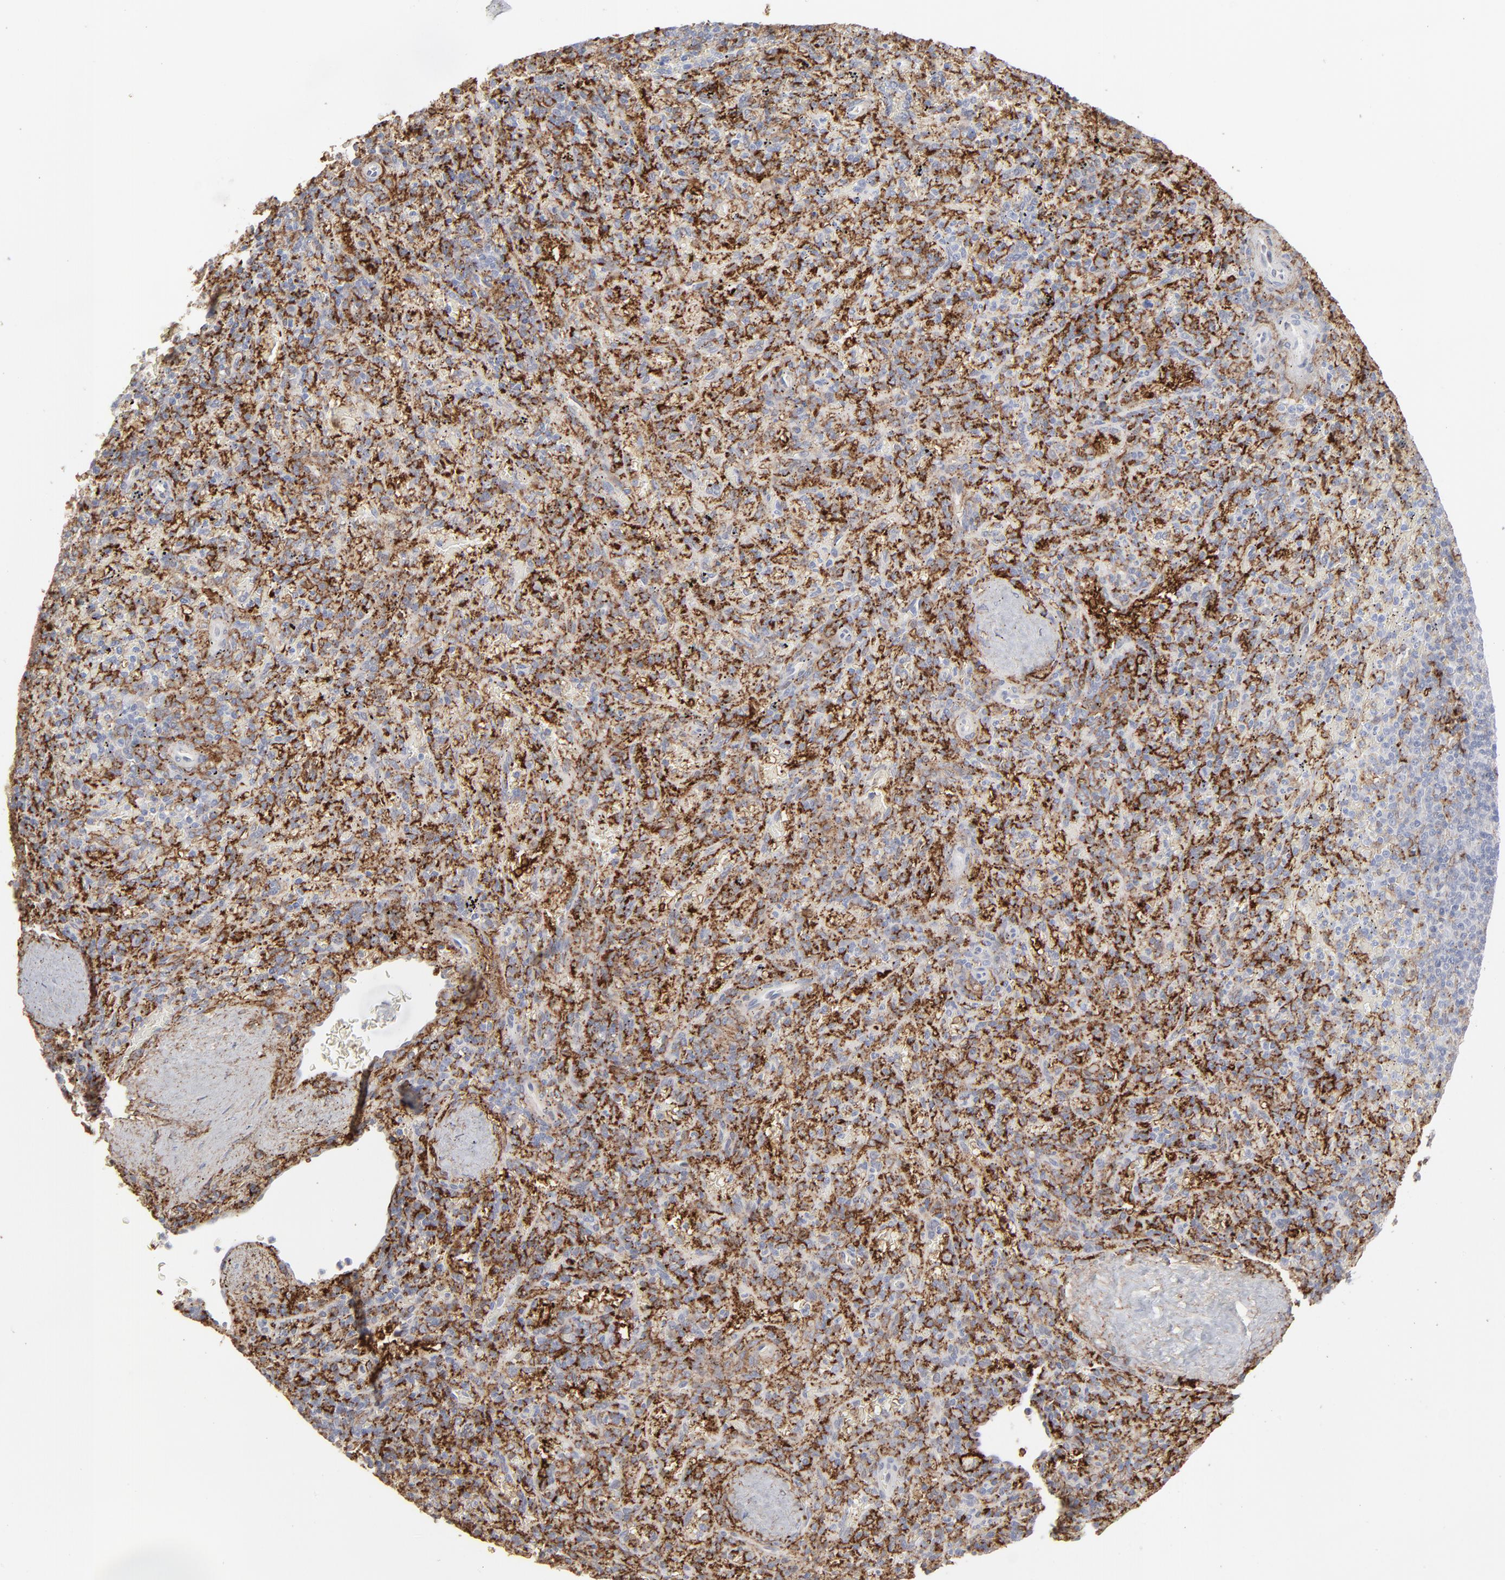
{"staining": {"intensity": "strong", "quantity": ">75%", "location": "cytoplasmic/membranous"}, "tissue": "spleen", "cell_type": "Cells in red pulp", "image_type": "normal", "snomed": [{"axis": "morphology", "description": "Normal tissue, NOS"}, {"axis": "topography", "description": "Spleen"}], "caption": "High-power microscopy captured an IHC micrograph of unremarkable spleen, revealing strong cytoplasmic/membranous positivity in approximately >75% of cells in red pulp.", "gene": "ANXA5", "patient": {"sex": "female", "age": 43}}